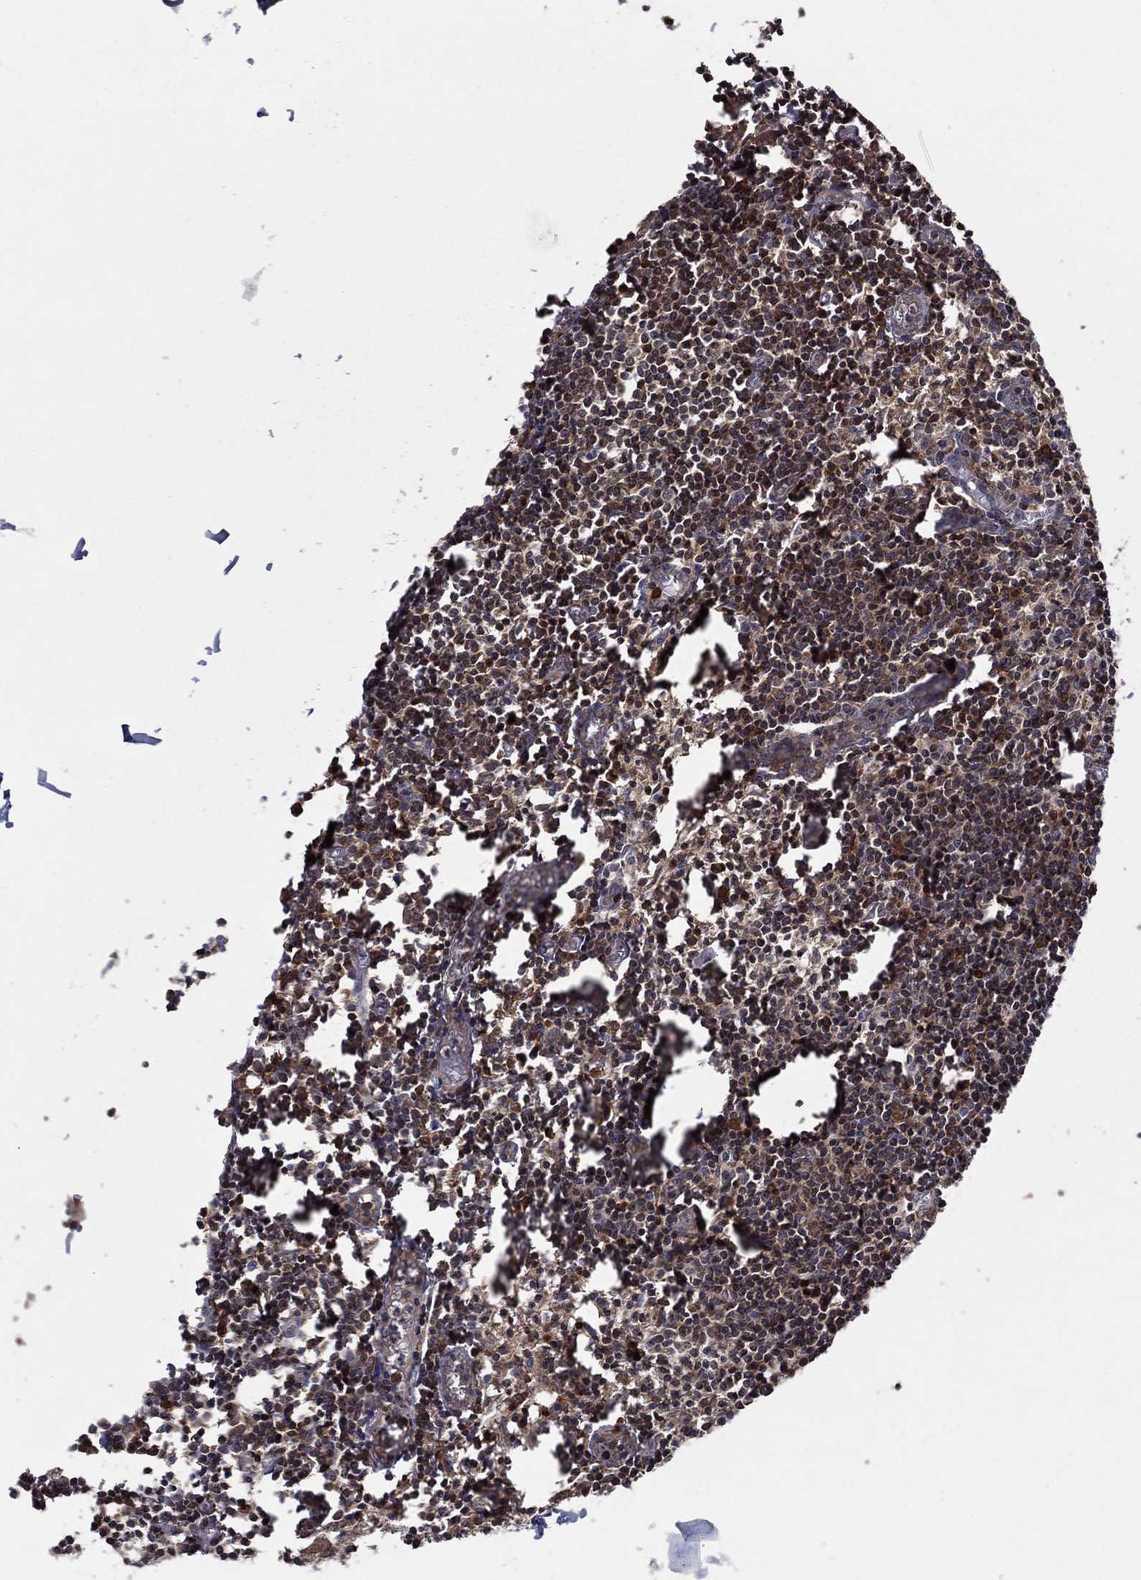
{"staining": {"intensity": "strong", "quantity": "25%-75%", "location": "cytoplasmic/membranous"}, "tissue": "lymph node", "cell_type": "Germinal center cells", "image_type": "normal", "snomed": [{"axis": "morphology", "description": "Normal tissue, NOS"}, {"axis": "topography", "description": "Lymph node"}], "caption": "DAB (3,3'-diaminobenzidine) immunohistochemical staining of normal lymph node displays strong cytoplasmic/membranous protein expression in approximately 25%-75% of germinal center cells.", "gene": "CACYBP", "patient": {"sex": "male", "age": 59}}